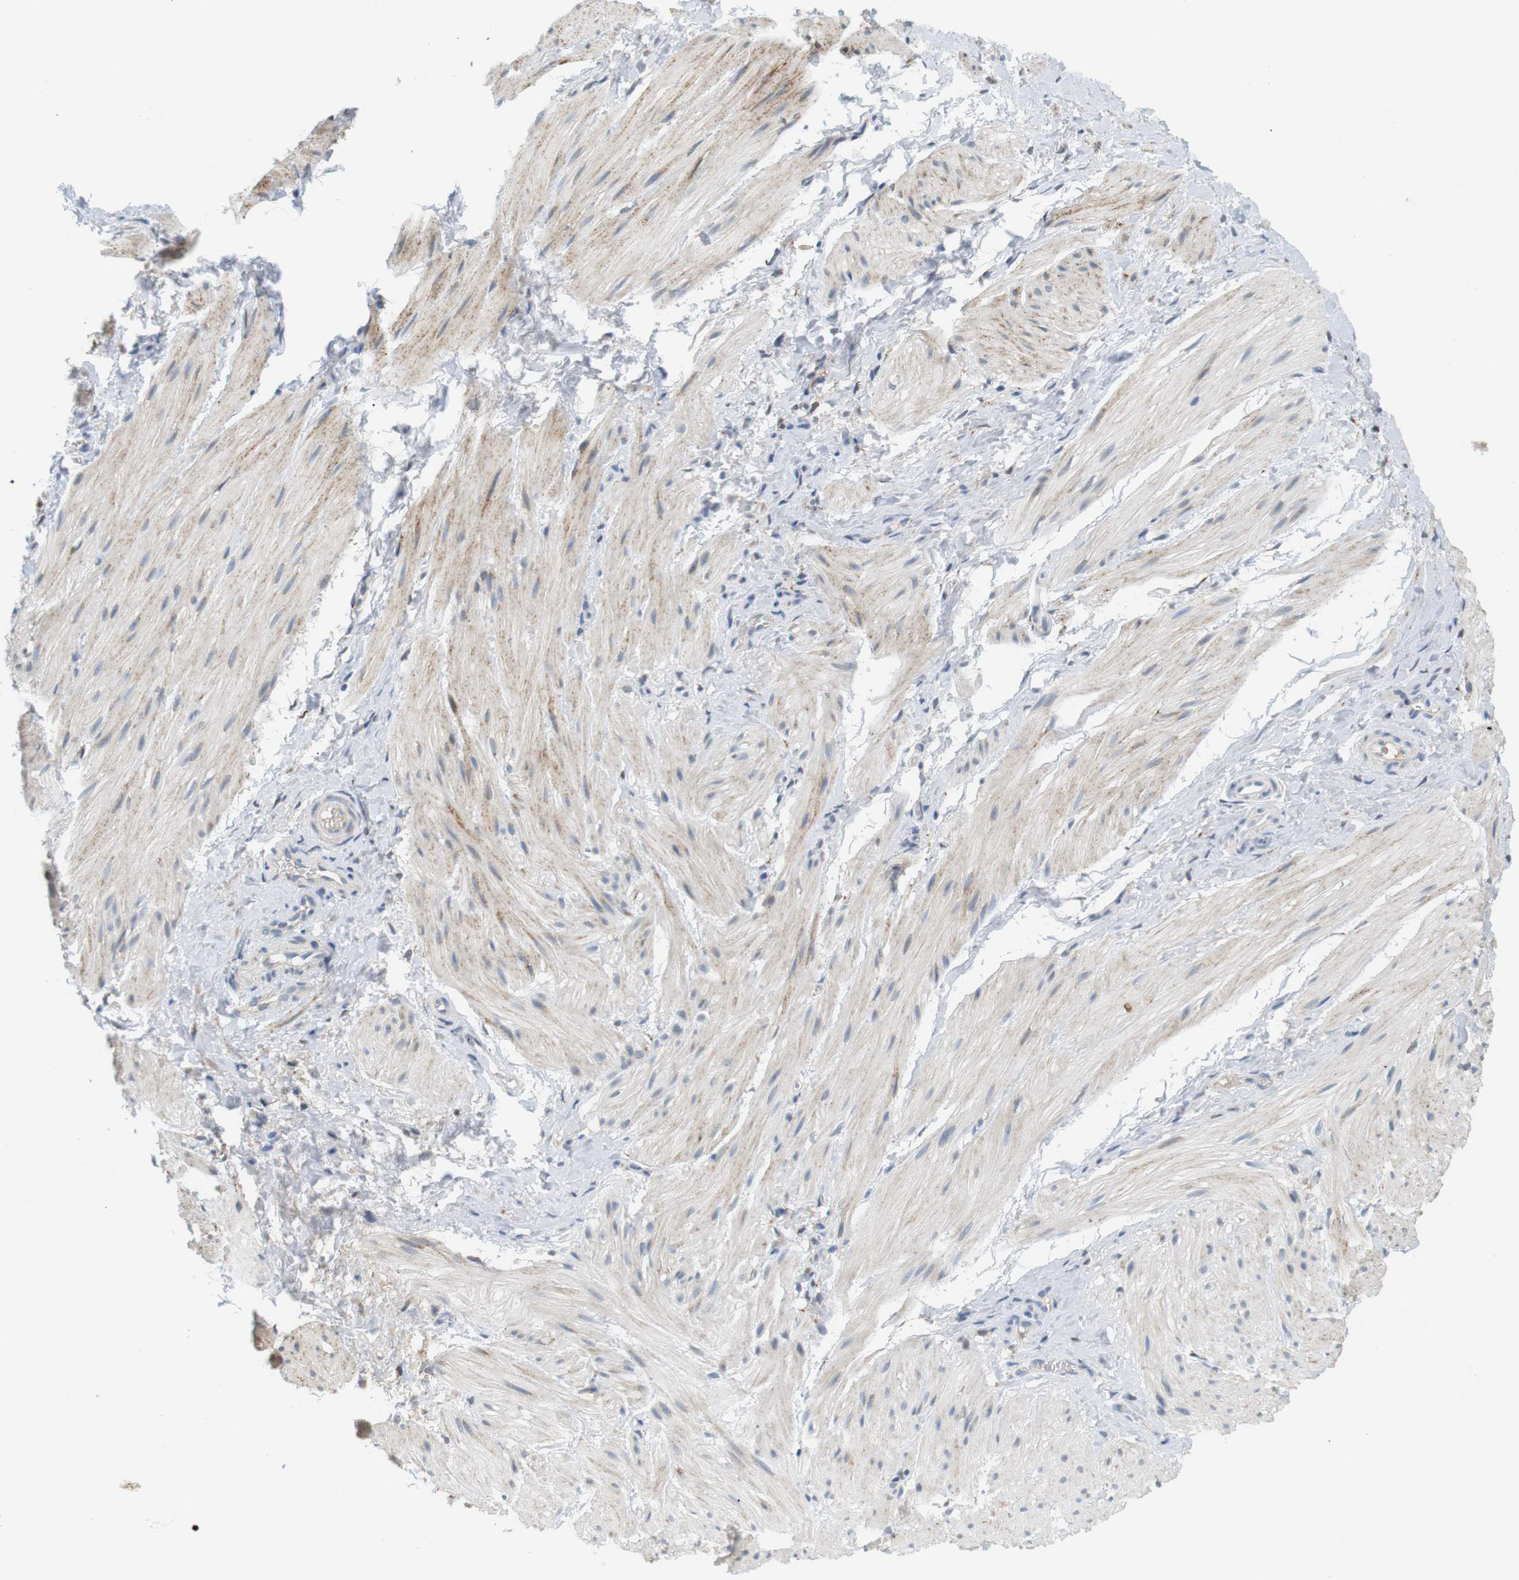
{"staining": {"intensity": "moderate", "quantity": "<25%", "location": "cytoplasmic/membranous"}, "tissue": "smooth muscle", "cell_type": "Smooth muscle cells", "image_type": "normal", "snomed": [{"axis": "morphology", "description": "Normal tissue, NOS"}, {"axis": "topography", "description": "Smooth muscle"}], "caption": "Smooth muscle stained with a brown dye exhibits moderate cytoplasmic/membranous positive staining in about <25% of smooth muscle cells.", "gene": "CD300E", "patient": {"sex": "male", "age": 16}}